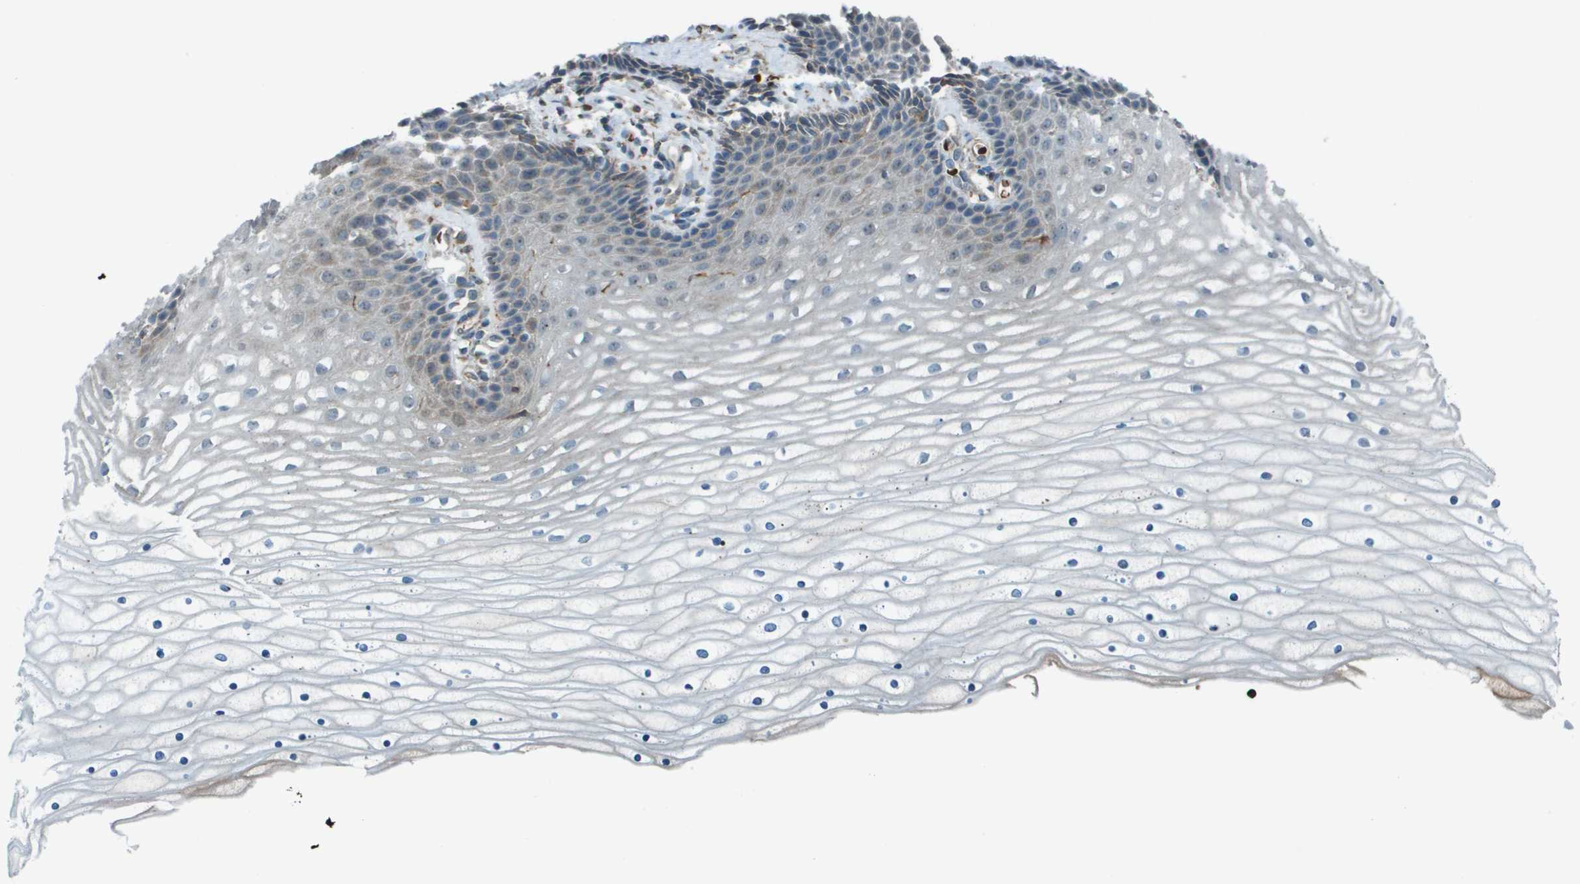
{"staining": {"intensity": "moderate", "quantity": ">75%", "location": "cytoplasmic/membranous"}, "tissue": "cervix", "cell_type": "Glandular cells", "image_type": "normal", "snomed": [{"axis": "morphology", "description": "Normal tissue, NOS"}, {"axis": "topography", "description": "Cervix"}], "caption": "Cervix stained with DAB (3,3'-diaminobenzidine) immunohistochemistry (IHC) exhibits medium levels of moderate cytoplasmic/membranous staining in approximately >75% of glandular cells.", "gene": "UTS2", "patient": {"sex": "female", "age": 39}}